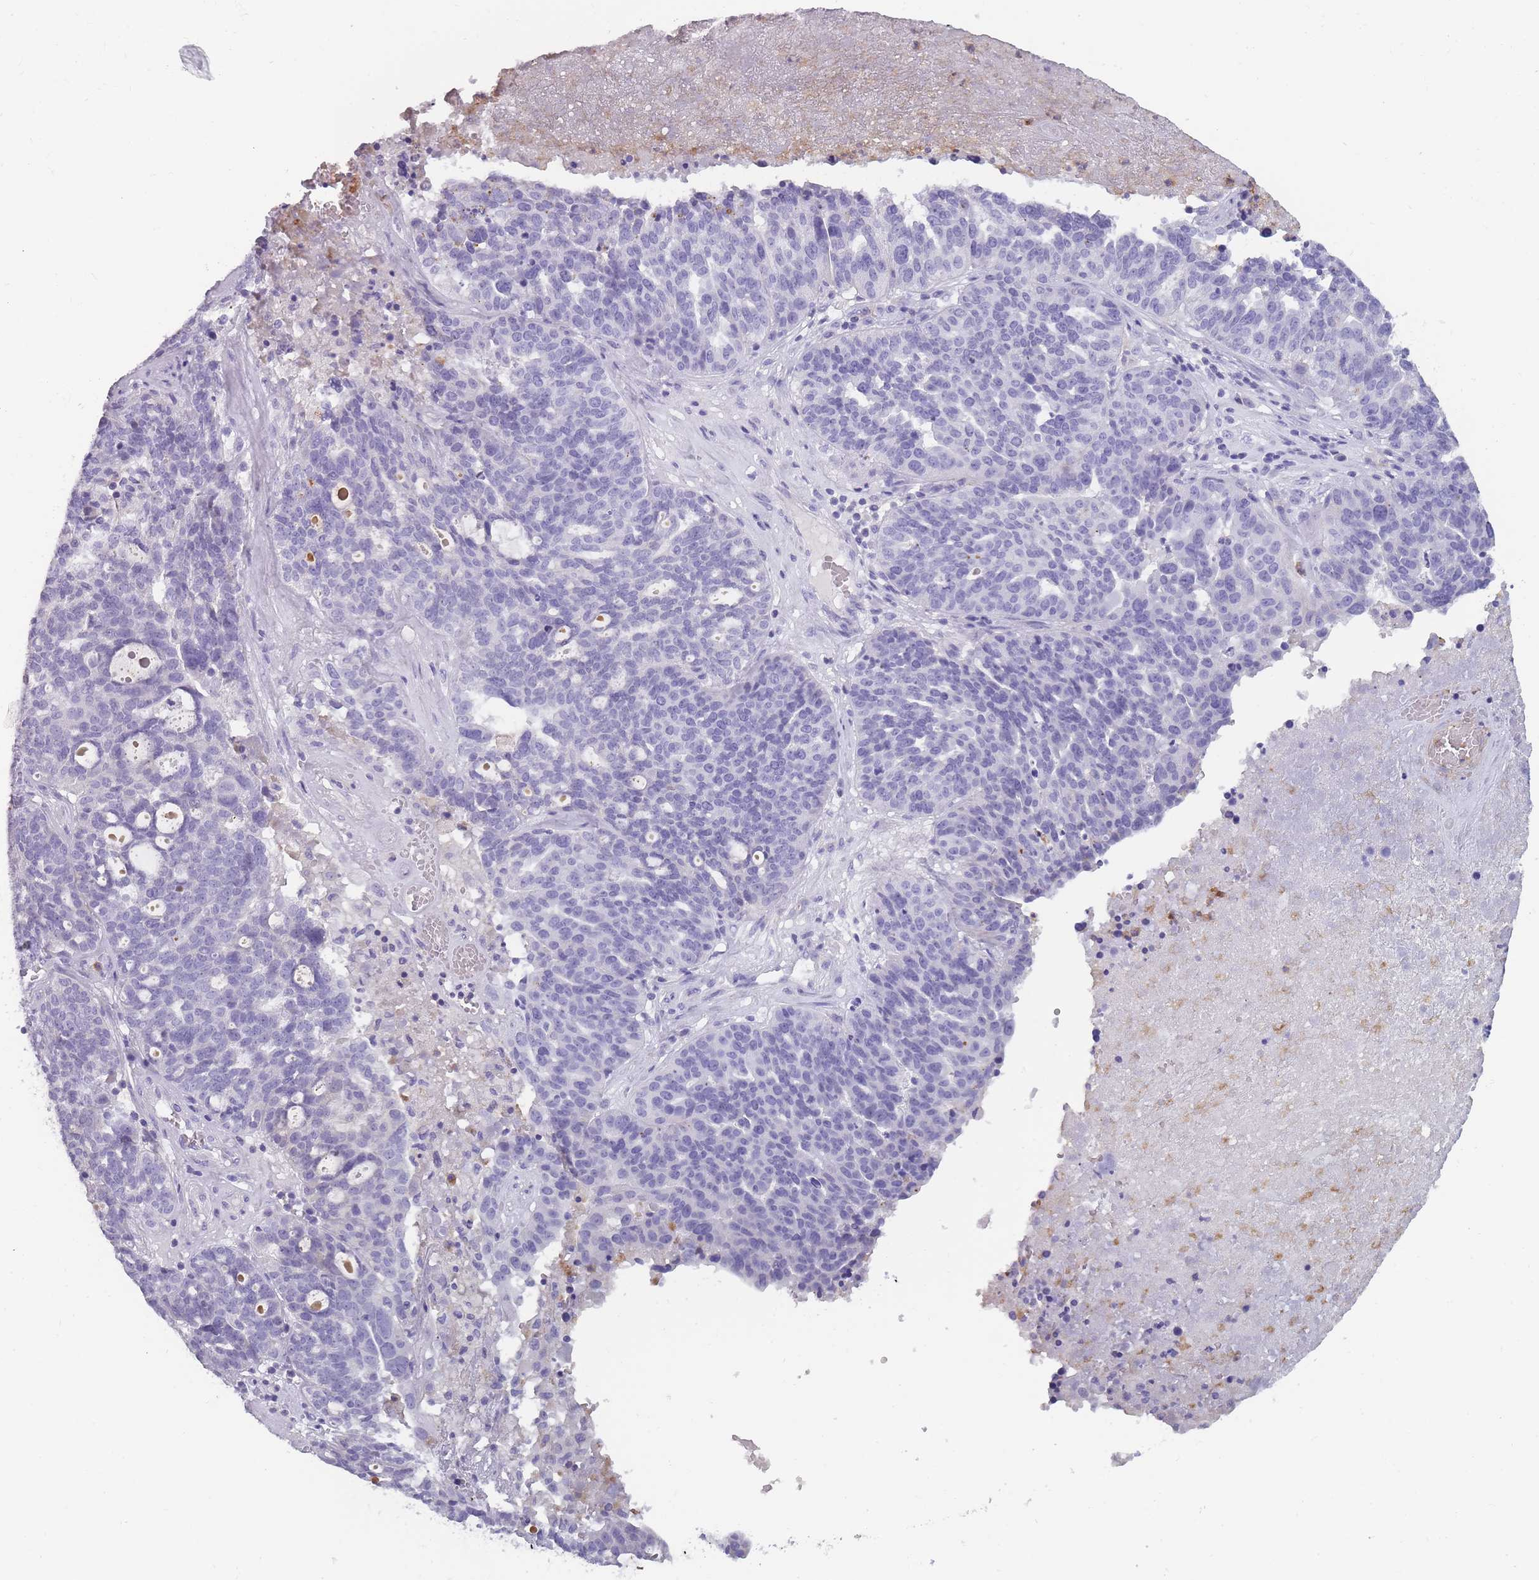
{"staining": {"intensity": "negative", "quantity": "none", "location": "none"}, "tissue": "ovarian cancer", "cell_type": "Tumor cells", "image_type": "cancer", "snomed": [{"axis": "morphology", "description": "Cystadenocarcinoma, serous, NOS"}, {"axis": "topography", "description": "Ovary"}], "caption": "This is an immunohistochemistry (IHC) histopathology image of human ovarian cancer. There is no positivity in tumor cells.", "gene": "CR1L", "patient": {"sex": "female", "age": 59}}